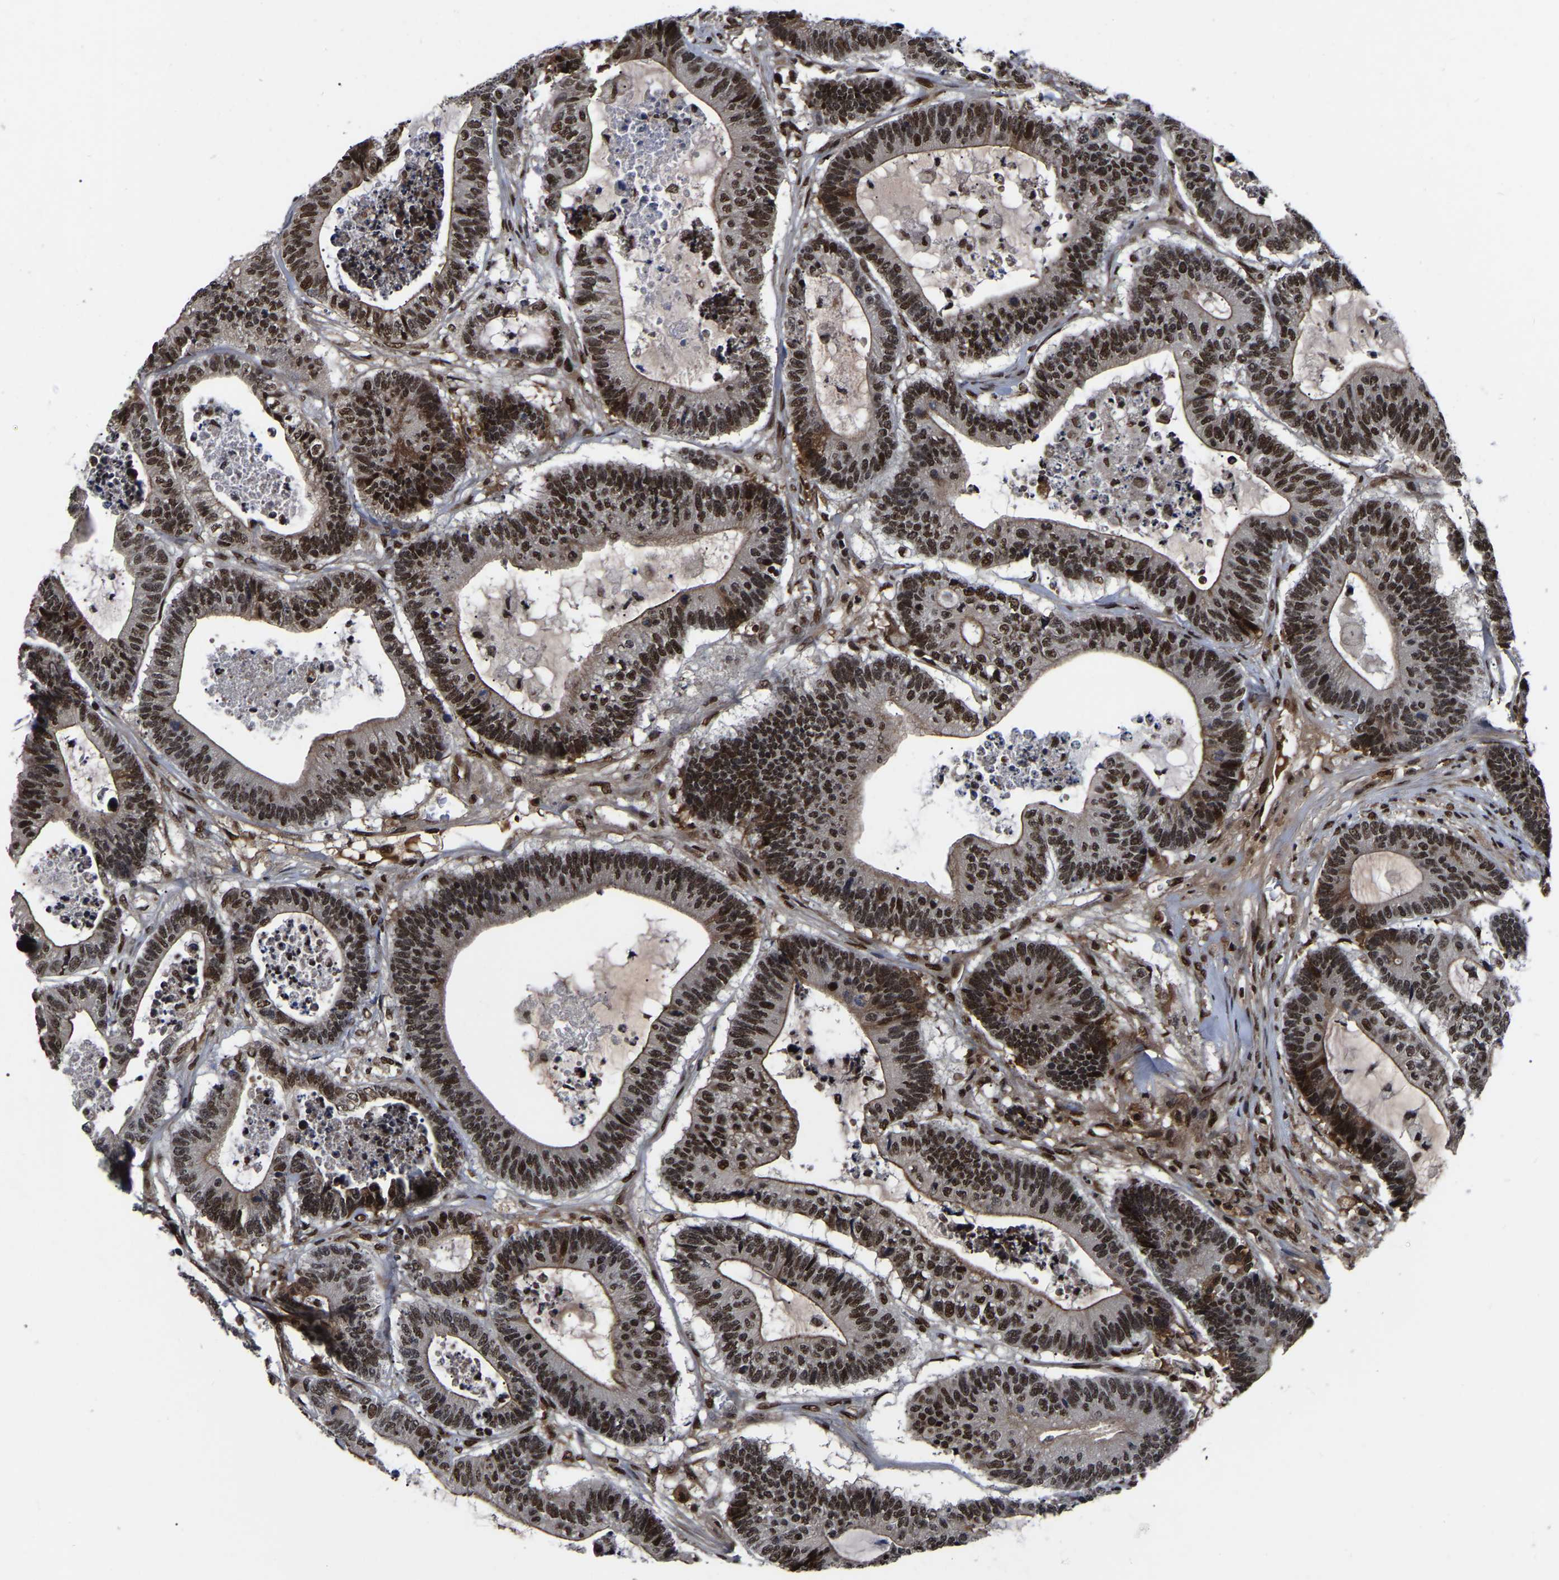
{"staining": {"intensity": "strong", "quantity": ">75%", "location": "nuclear"}, "tissue": "colorectal cancer", "cell_type": "Tumor cells", "image_type": "cancer", "snomed": [{"axis": "morphology", "description": "Adenocarcinoma, NOS"}, {"axis": "topography", "description": "Colon"}], "caption": "Adenocarcinoma (colorectal) was stained to show a protein in brown. There is high levels of strong nuclear staining in about >75% of tumor cells. (DAB (3,3'-diaminobenzidine) IHC, brown staining for protein, blue staining for nuclei).", "gene": "TRIM35", "patient": {"sex": "female", "age": 84}}